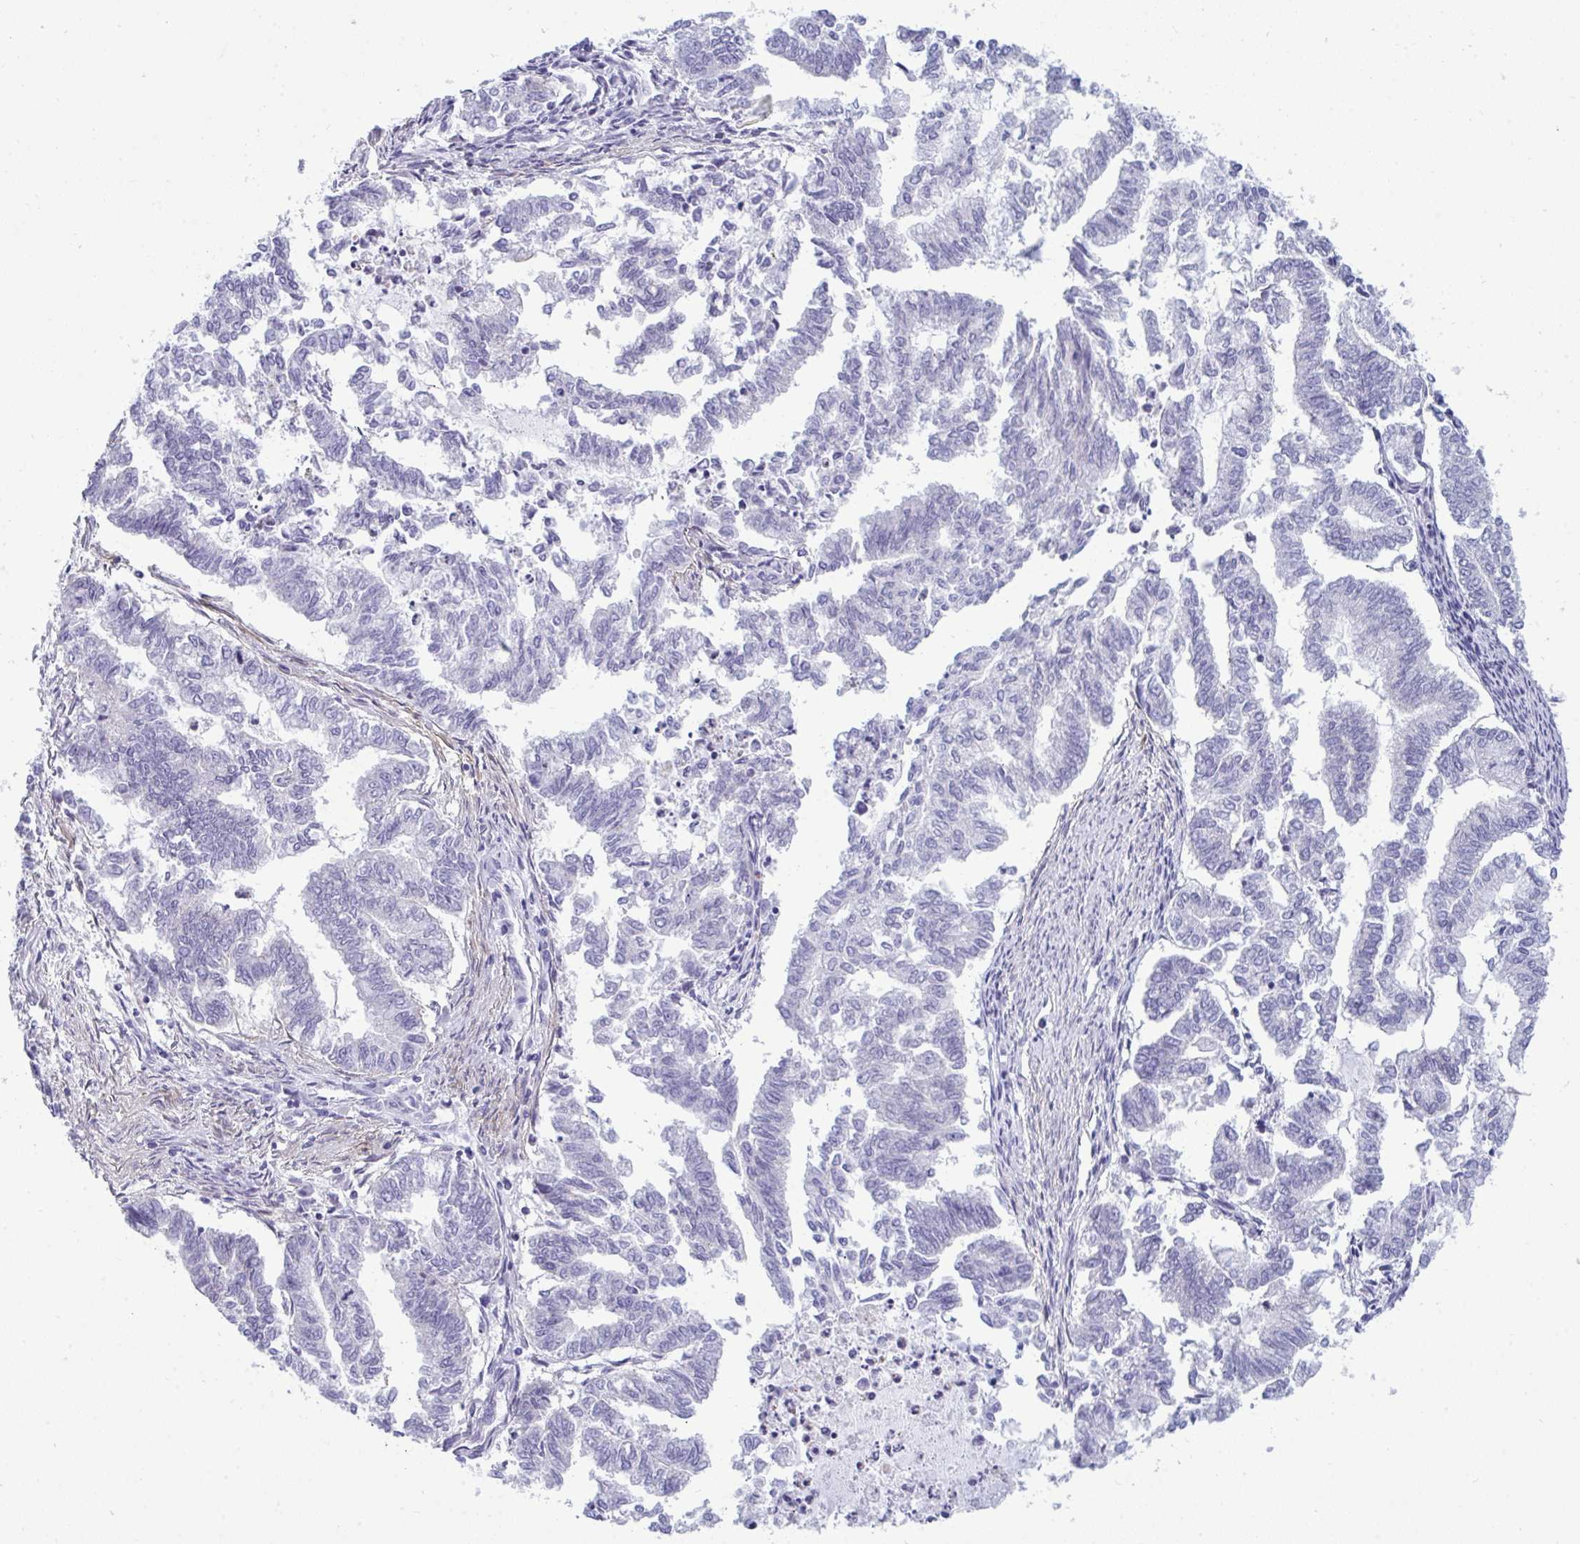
{"staining": {"intensity": "negative", "quantity": "none", "location": "none"}, "tissue": "endometrial cancer", "cell_type": "Tumor cells", "image_type": "cancer", "snomed": [{"axis": "morphology", "description": "Adenocarcinoma, NOS"}, {"axis": "topography", "description": "Endometrium"}], "caption": "This is an immunohistochemistry (IHC) image of endometrial cancer (adenocarcinoma). There is no staining in tumor cells.", "gene": "MYH10", "patient": {"sex": "female", "age": 79}}